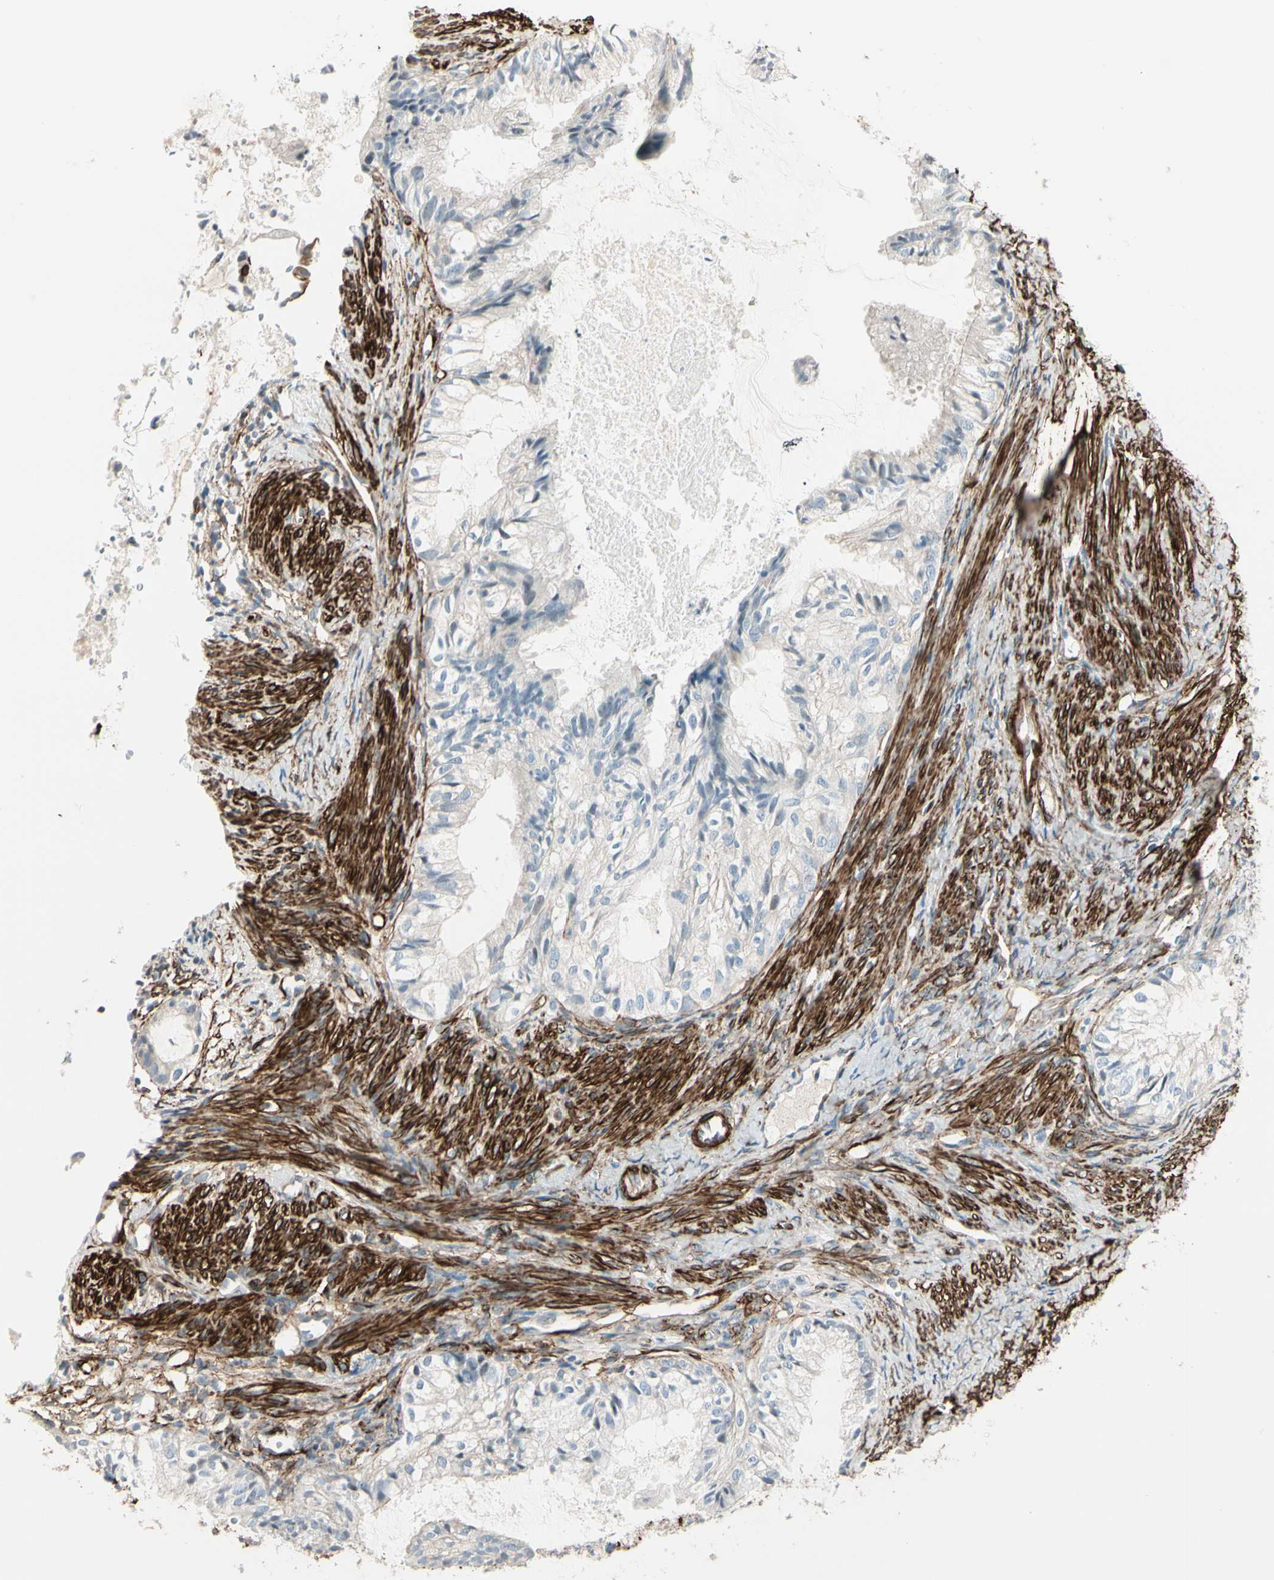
{"staining": {"intensity": "negative", "quantity": "none", "location": "none"}, "tissue": "cervical cancer", "cell_type": "Tumor cells", "image_type": "cancer", "snomed": [{"axis": "morphology", "description": "Normal tissue, NOS"}, {"axis": "morphology", "description": "Adenocarcinoma, NOS"}, {"axis": "topography", "description": "Cervix"}, {"axis": "topography", "description": "Endometrium"}], "caption": "A micrograph of human cervical cancer (adenocarcinoma) is negative for staining in tumor cells.", "gene": "CALD1", "patient": {"sex": "female", "age": 86}}